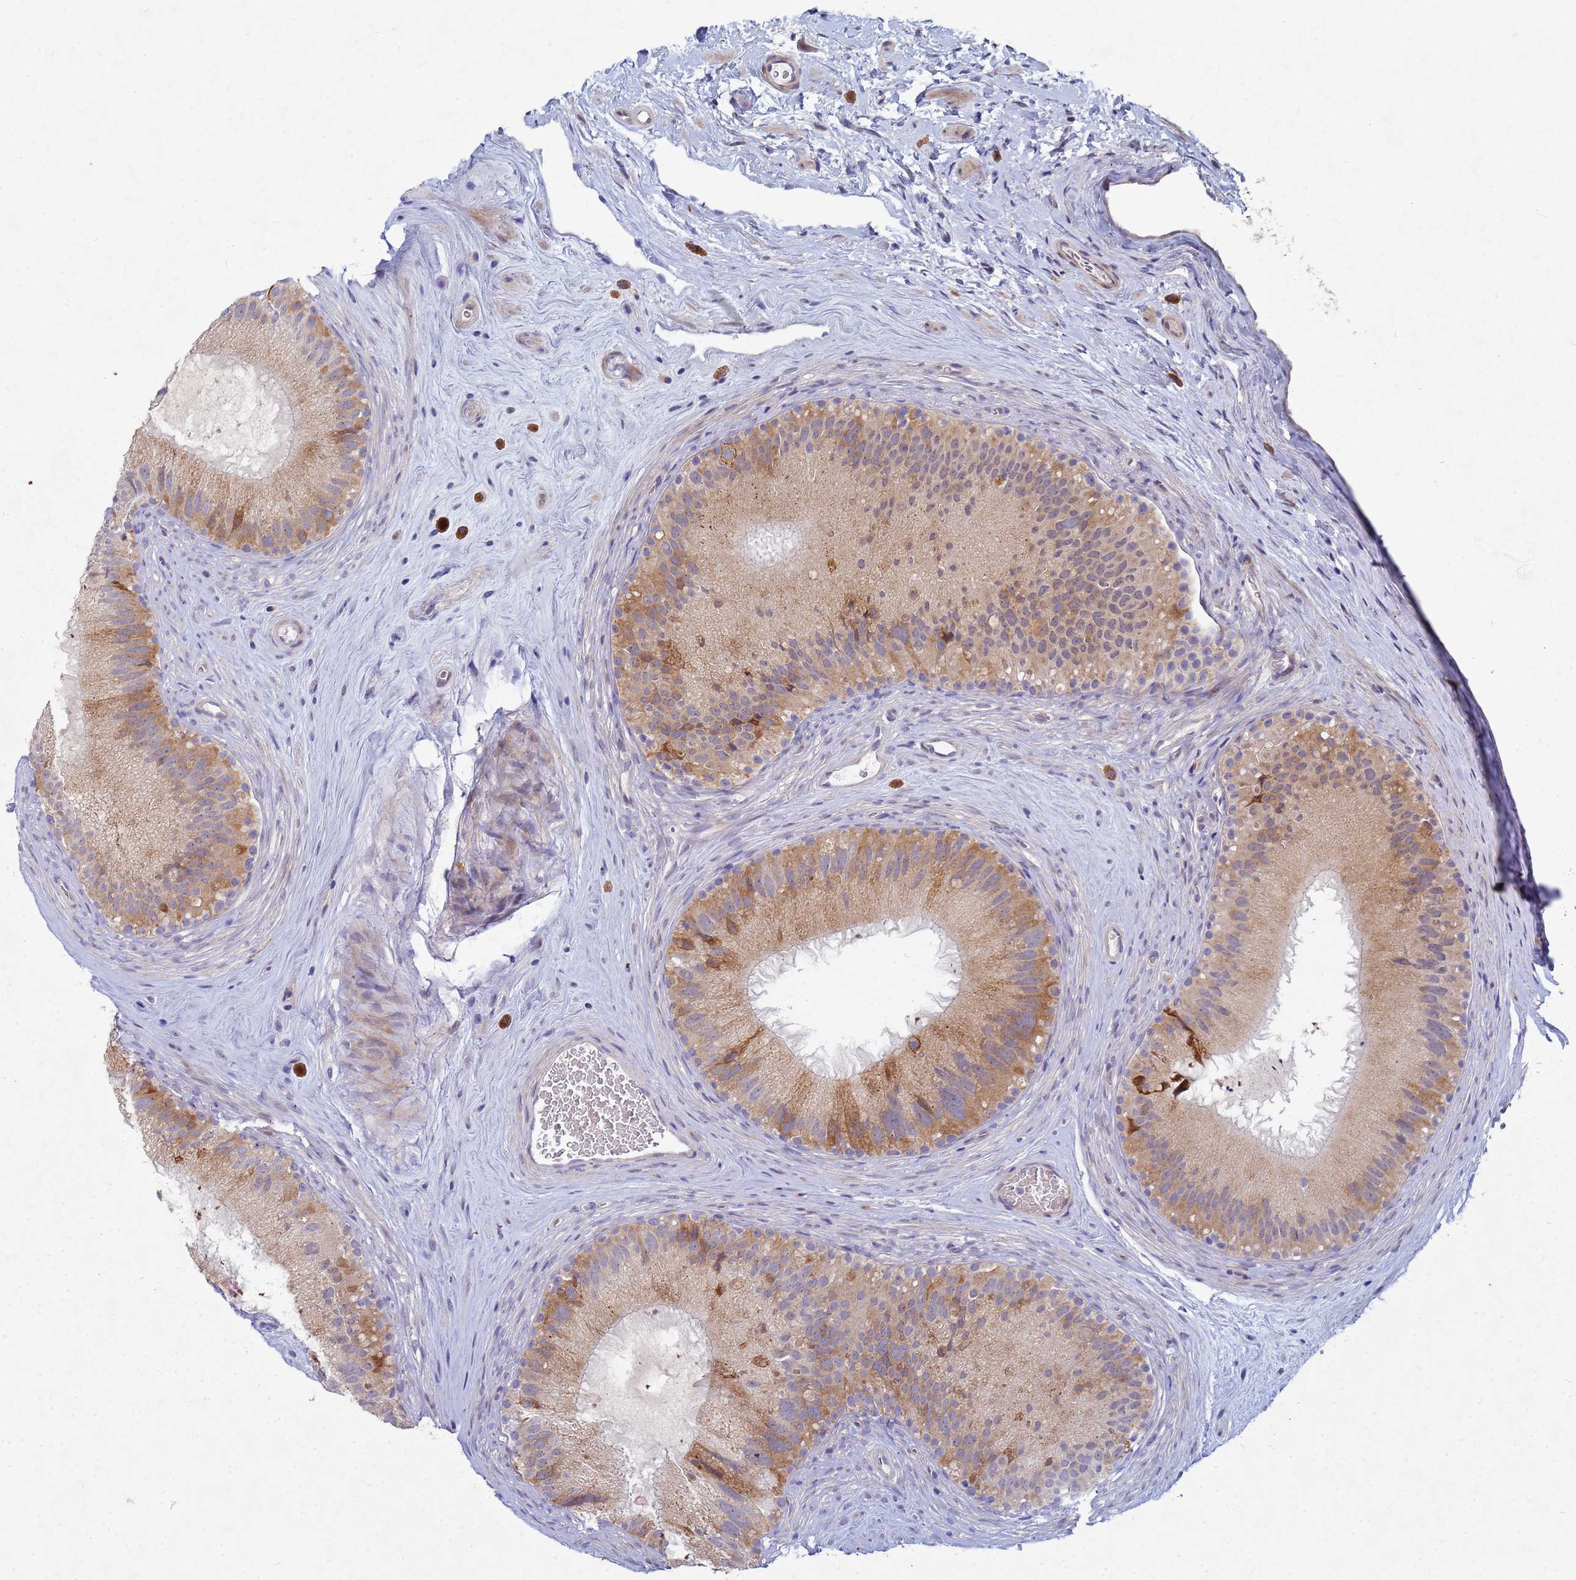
{"staining": {"intensity": "moderate", "quantity": ">75%", "location": "cytoplasmic/membranous"}, "tissue": "epididymis", "cell_type": "Glandular cells", "image_type": "normal", "snomed": [{"axis": "morphology", "description": "Normal tissue, NOS"}, {"axis": "topography", "description": "Epididymis"}], "caption": "Epididymis stained for a protein exhibits moderate cytoplasmic/membranous positivity in glandular cells. (IHC, brightfield microscopy, high magnification).", "gene": "TNPO2", "patient": {"sex": "male", "age": 50}}